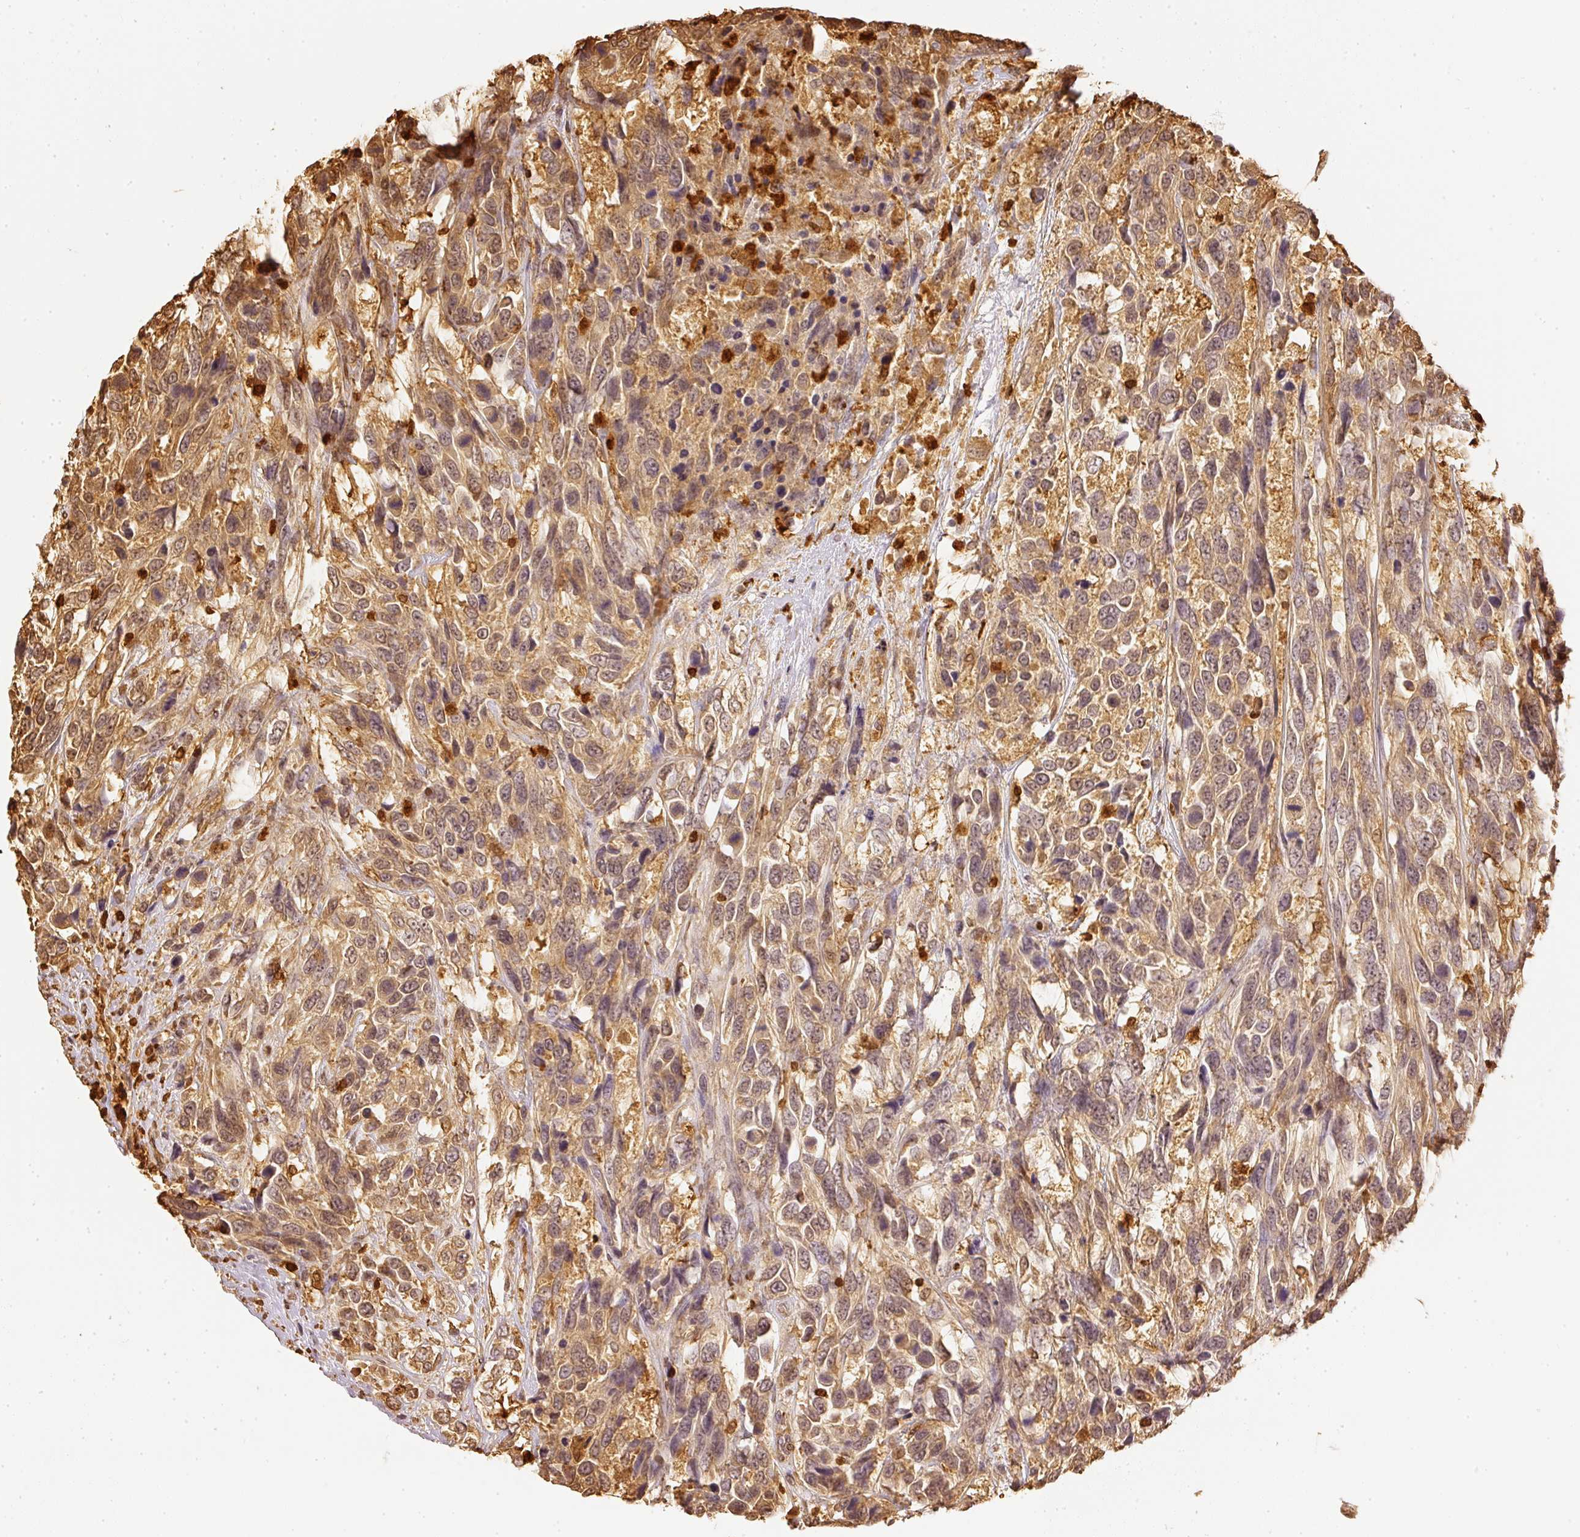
{"staining": {"intensity": "moderate", "quantity": ">75%", "location": "cytoplasmic/membranous,nuclear"}, "tissue": "urothelial cancer", "cell_type": "Tumor cells", "image_type": "cancer", "snomed": [{"axis": "morphology", "description": "Urothelial carcinoma, High grade"}, {"axis": "topography", "description": "Urinary bladder"}], "caption": "Immunohistochemical staining of human urothelial carcinoma (high-grade) displays medium levels of moderate cytoplasmic/membranous and nuclear positivity in about >75% of tumor cells.", "gene": "PFN1", "patient": {"sex": "female", "age": 70}}